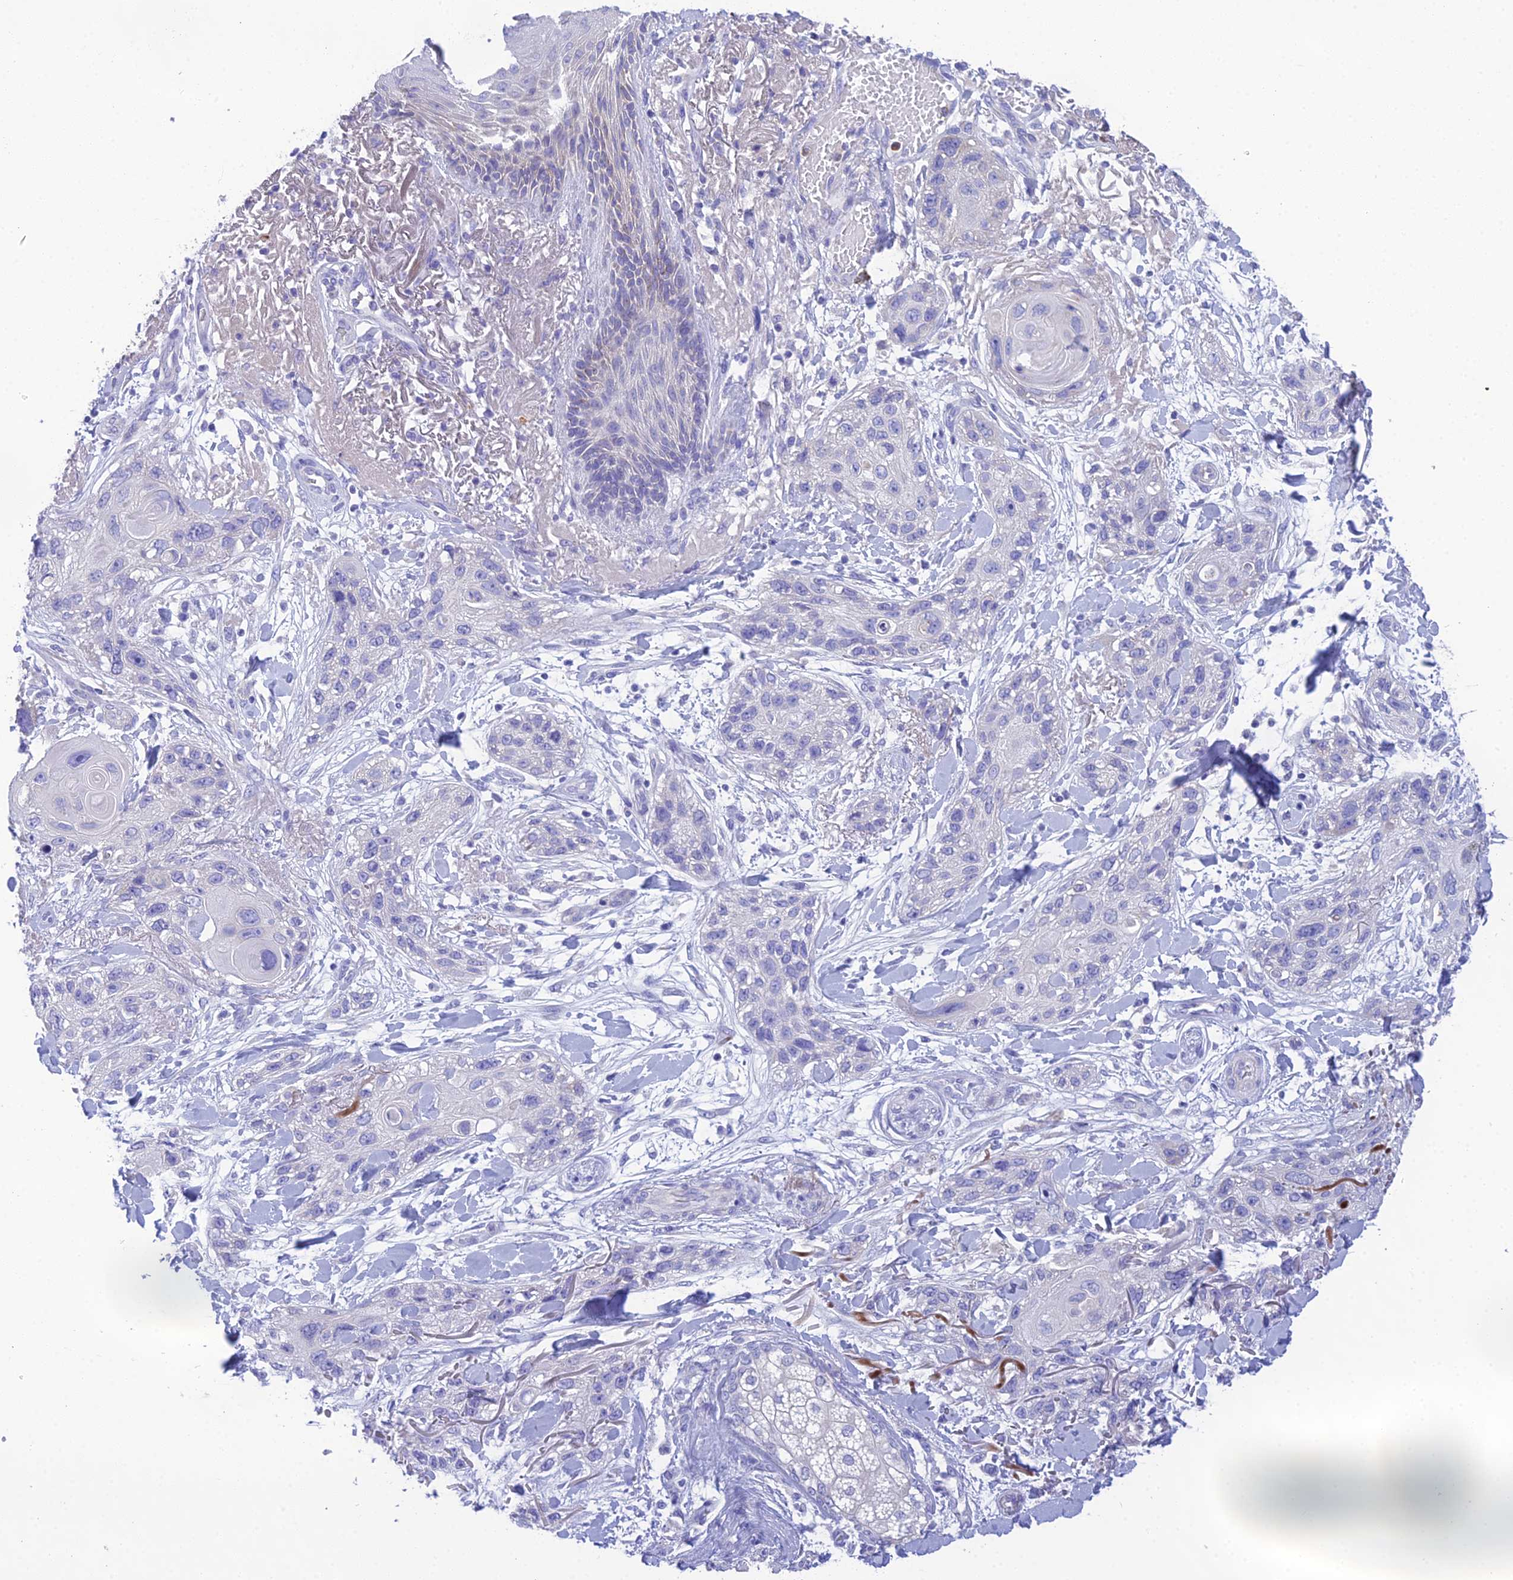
{"staining": {"intensity": "negative", "quantity": "none", "location": "none"}, "tissue": "skin cancer", "cell_type": "Tumor cells", "image_type": "cancer", "snomed": [{"axis": "morphology", "description": "Normal tissue, NOS"}, {"axis": "morphology", "description": "Squamous cell carcinoma, NOS"}, {"axis": "topography", "description": "Skin"}], "caption": "High magnification brightfield microscopy of skin cancer (squamous cell carcinoma) stained with DAB (brown) and counterstained with hematoxylin (blue): tumor cells show no significant staining.", "gene": "KIAA0408", "patient": {"sex": "male", "age": 72}}